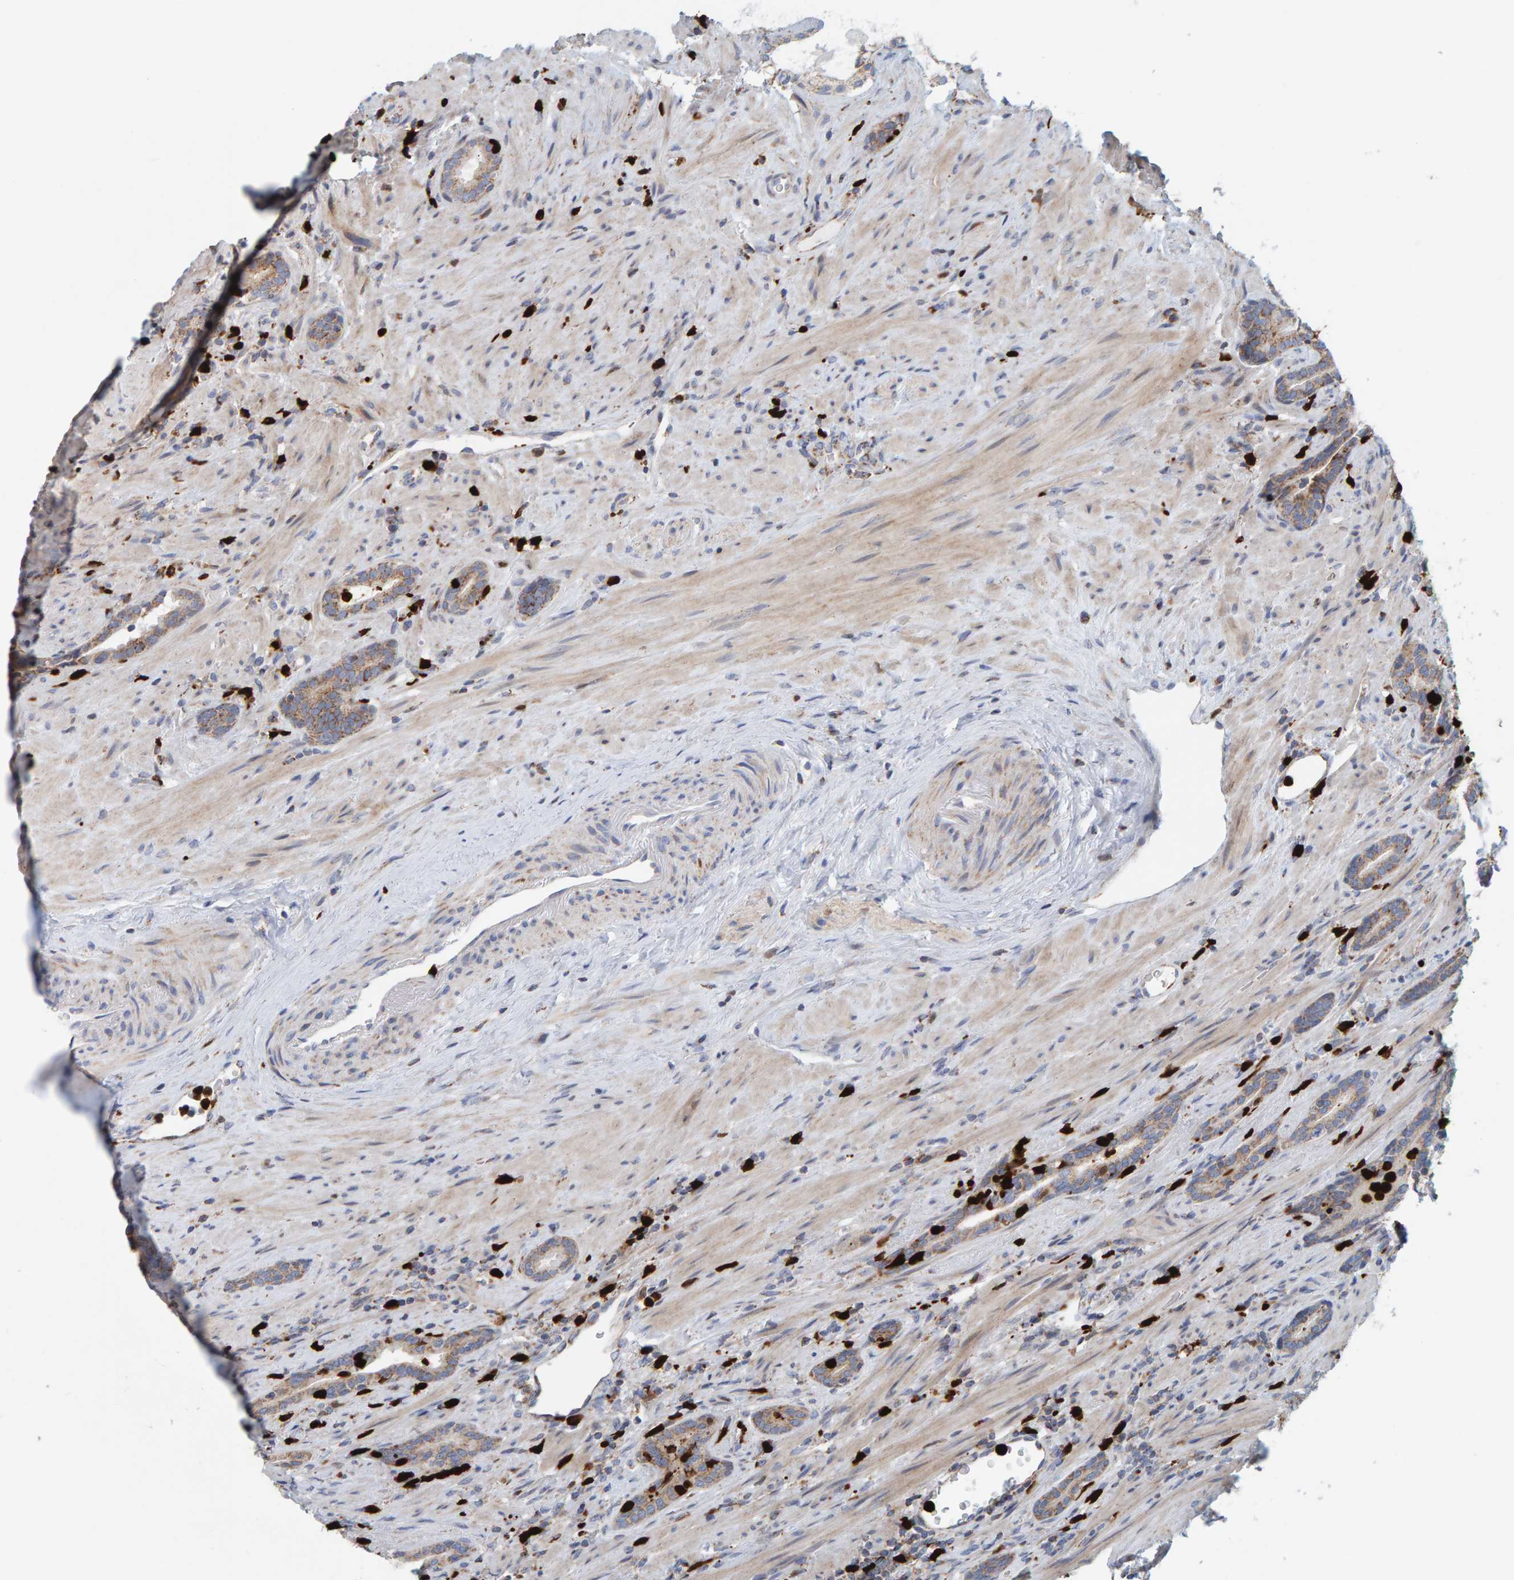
{"staining": {"intensity": "moderate", "quantity": ">75%", "location": "cytoplasmic/membranous"}, "tissue": "prostate cancer", "cell_type": "Tumor cells", "image_type": "cancer", "snomed": [{"axis": "morphology", "description": "Adenocarcinoma, High grade"}, {"axis": "topography", "description": "Prostate"}], "caption": "This is a photomicrograph of immunohistochemistry (IHC) staining of adenocarcinoma (high-grade) (prostate), which shows moderate positivity in the cytoplasmic/membranous of tumor cells.", "gene": "B9D1", "patient": {"sex": "male", "age": 71}}